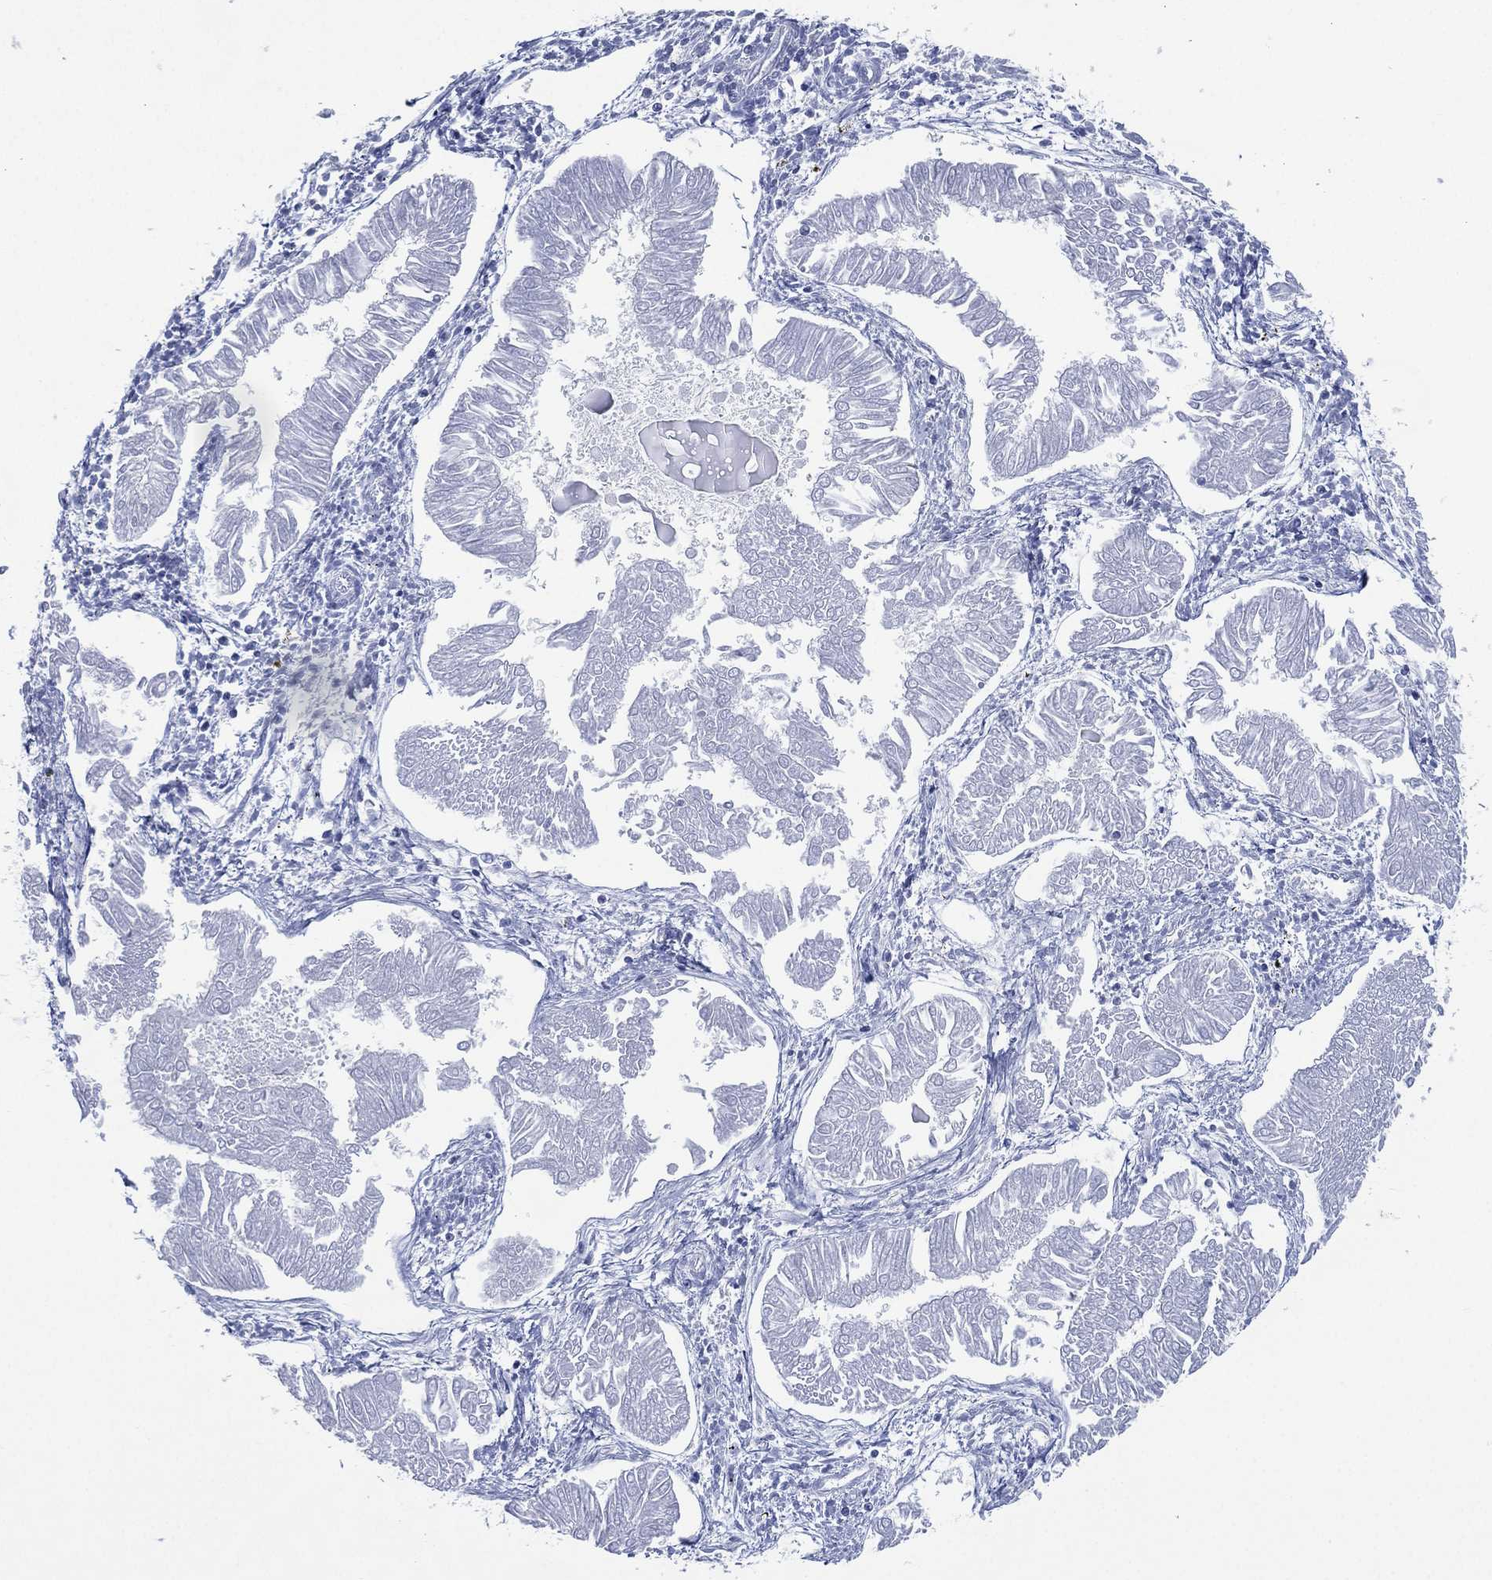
{"staining": {"intensity": "negative", "quantity": "none", "location": "none"}, "tissue": "endometrial cancer", "cell_type": "Tumor cells", "image_type": "cancer", "snomed": [{"axis": "morphology", "description": "Adenocarcinoma, NOS"}, {"axis": "topography", "description": "Endometrium"}], "caption": "Tumor cells are negative for protein expression in human endometrial adenocarcinoma.", "gene": "TMEM247", "patient": {"sex": "female", "age": 53}}